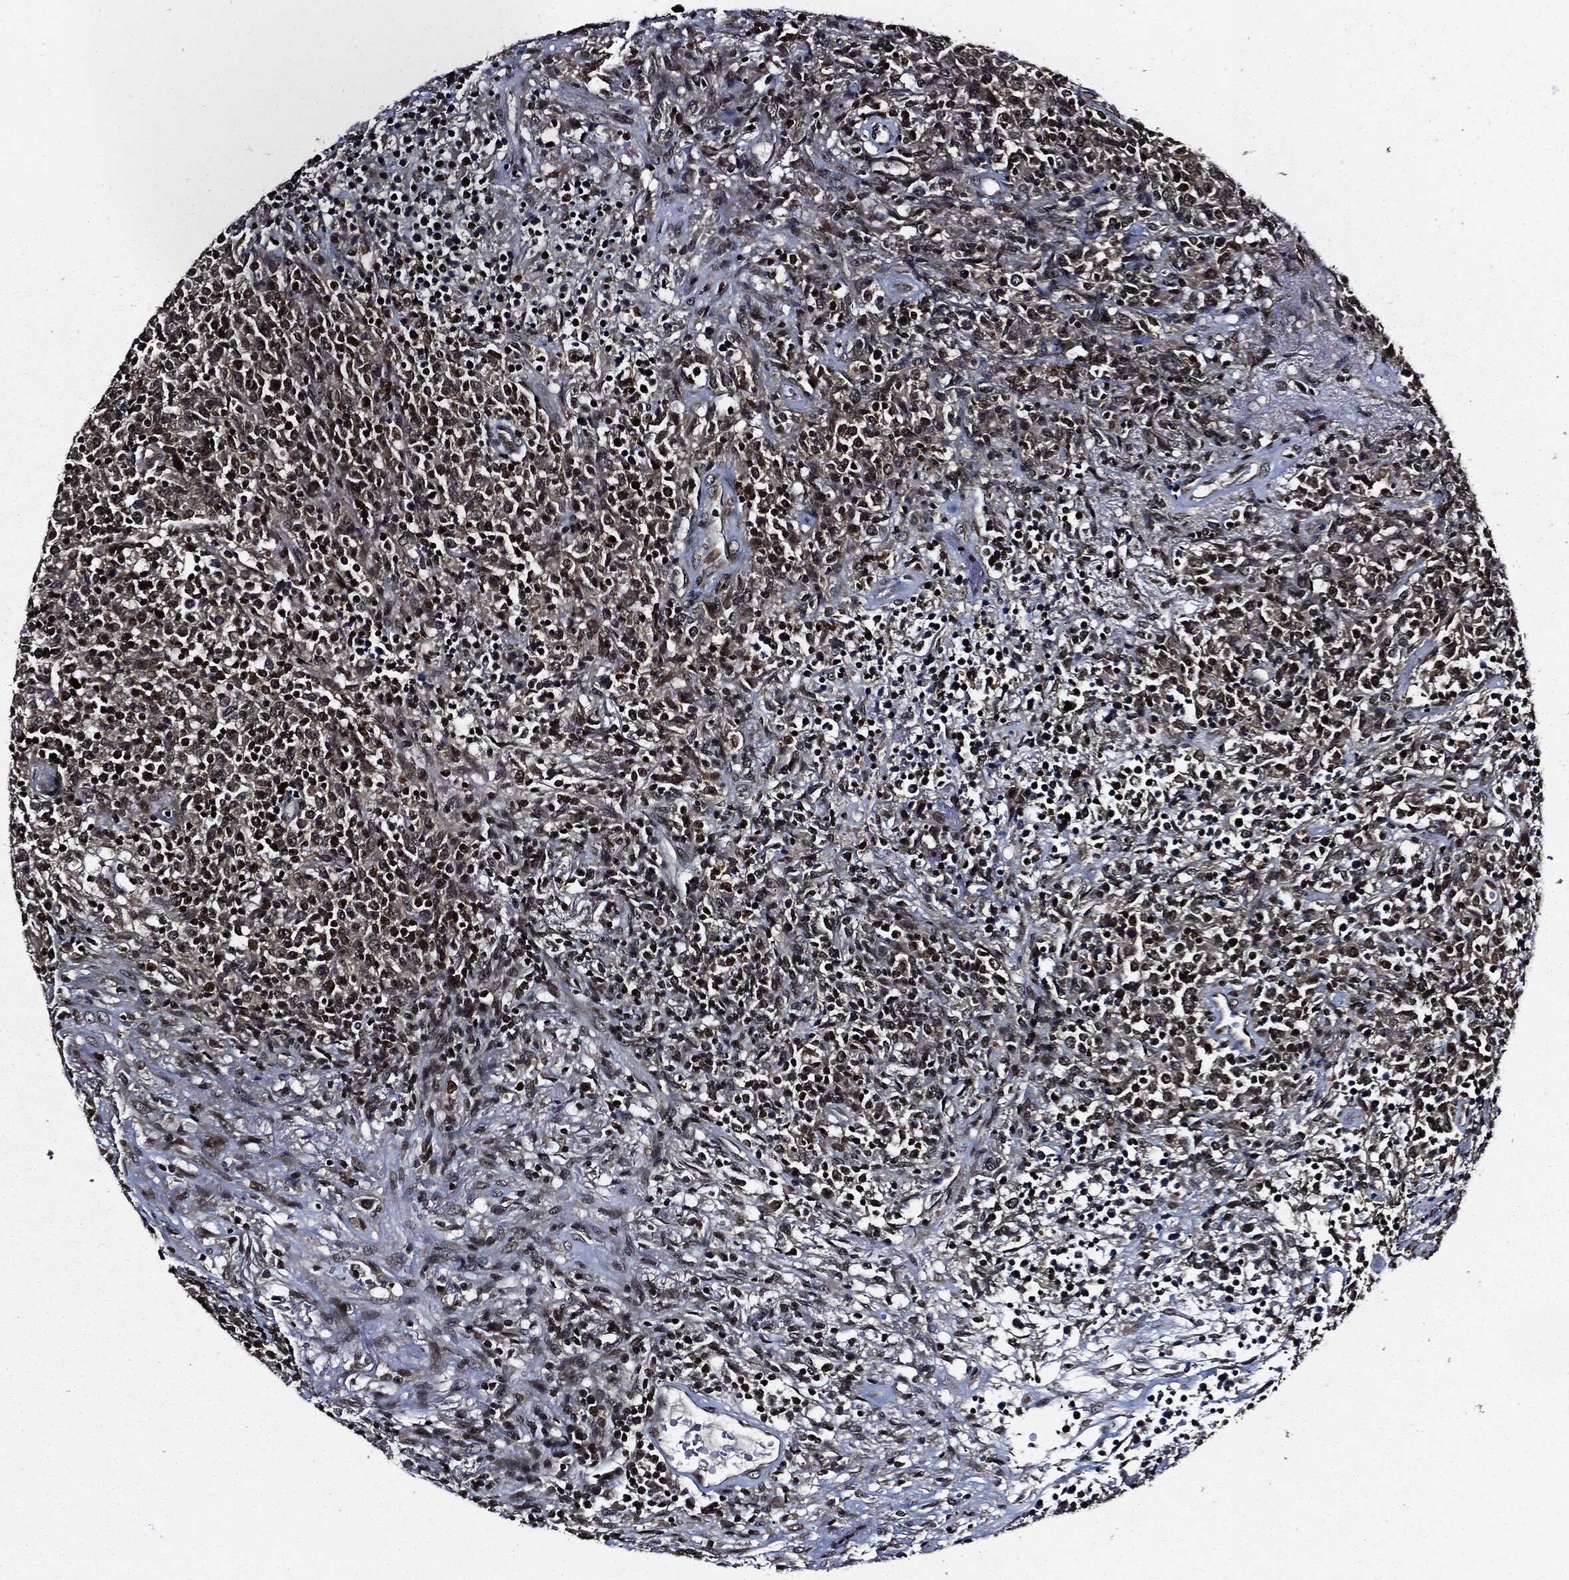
{"staining": {"intensity": "strong", "quantity": "25%-75%", "location": "cytoplasmic/membranous,nuclear"}, "tissue": "lymphoma", "cell_type": "Tumor cells", "image_type": "cancer", "snomed": [{"axis": "morphology", "description": "Malignant lymphoma, non-Hodgkin's type, High grade"}, {"axis": "topography", "description": "Lung"}], "caption": "The micrograph shows staining of malignant lymphoma, non-Hodgkin's type (high-grade), revealing strong cytoplasmic/membranous and nuclear protein expression (brown color) within tumor cells. The protein of interest is stained brown, and the nuclei are stained in blue (DAB IHC with brightfield microscopy, high magnification).", "gene": "SUGT1", "patient": {"sex": "male", "age": 79}}